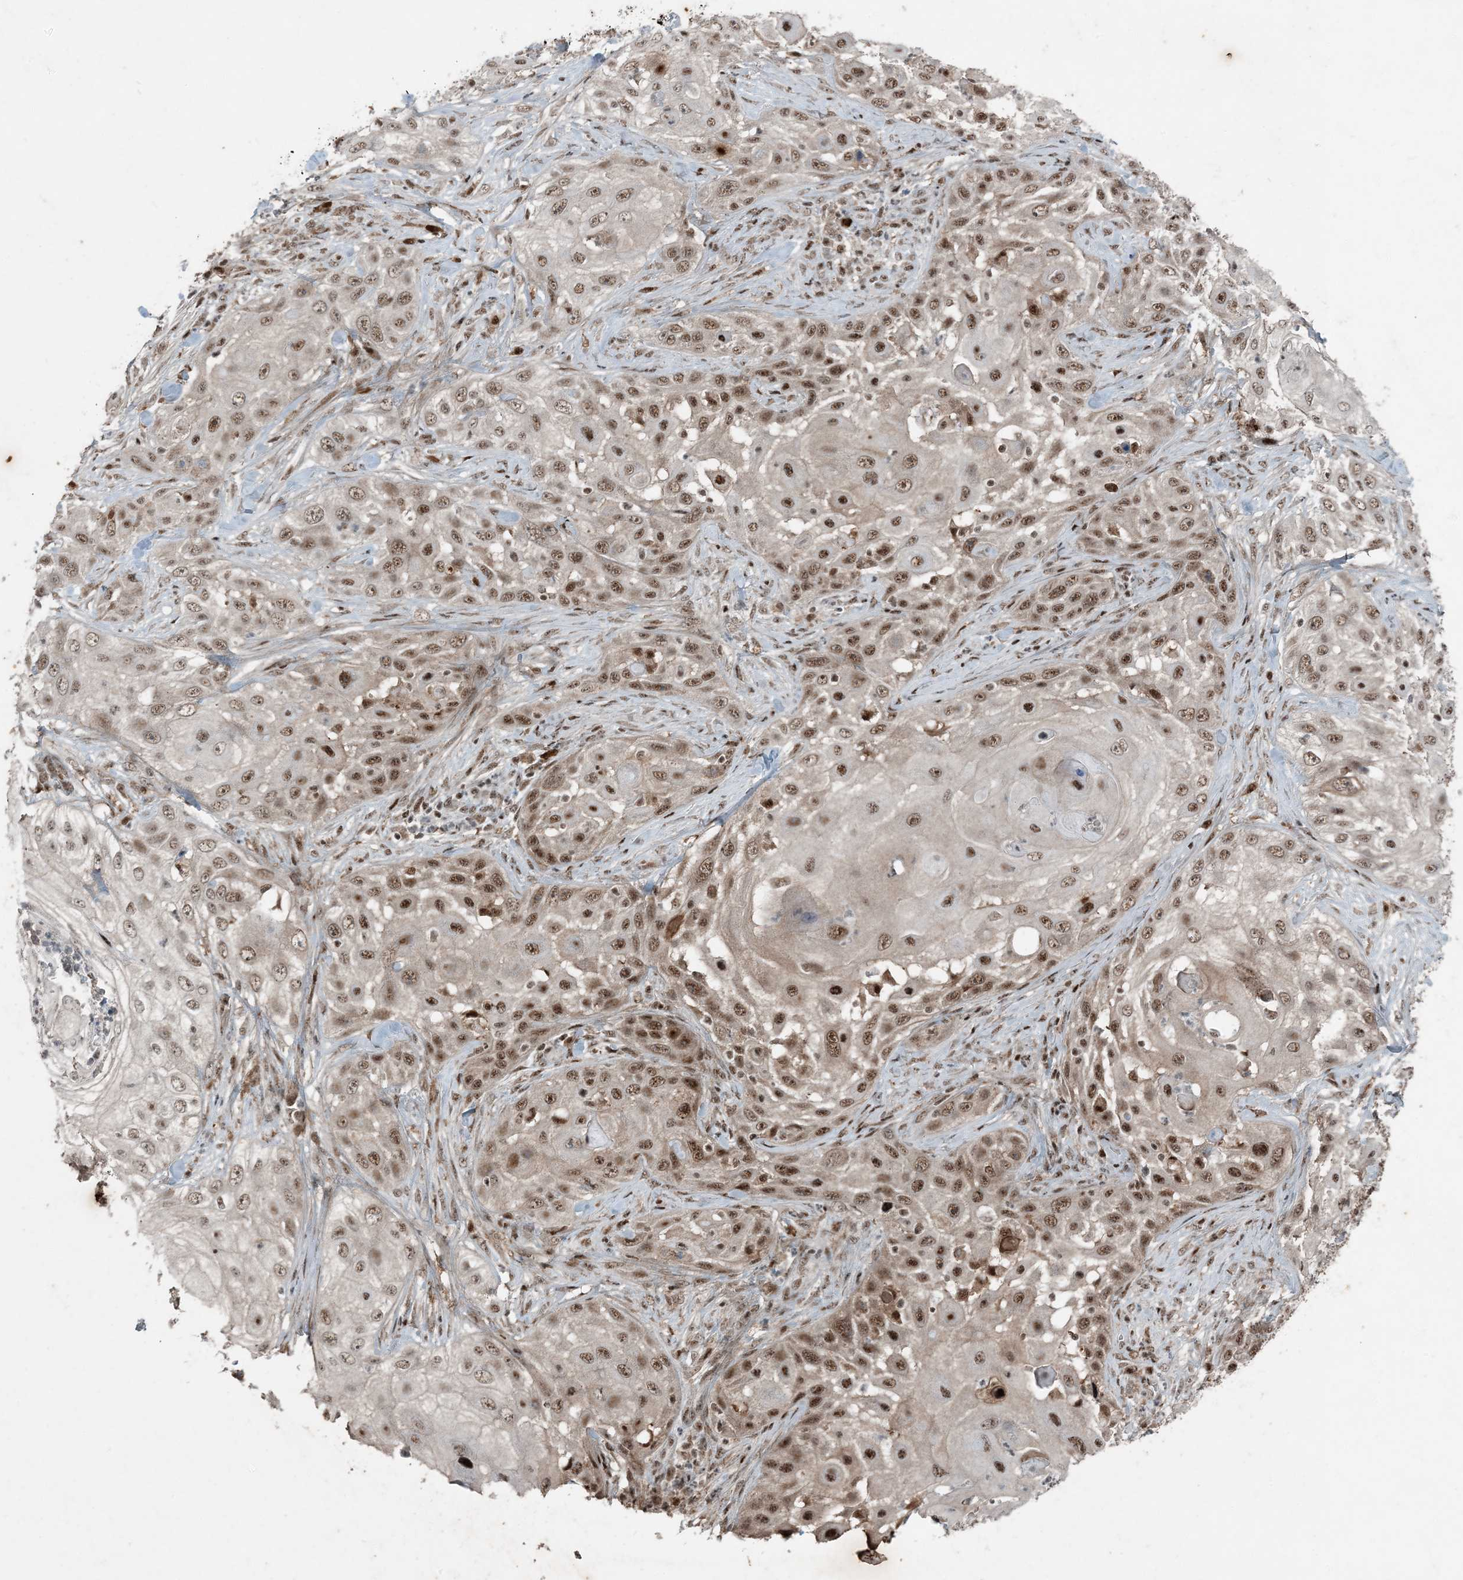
{"staining": {"intensity": "moderate", "quantity": ">75%", "location": "nuclear"}, "tissue": "skin cancer", "cell_type": "Tumor cells", "image_type": "cancer", "snomed": [{"axis": "morphology", "description": "Squamous cell carcinoma, NOS"}, {"axis": "topography", "description": "Skin"}], "caption": "Squamous cell carcinoma (skin) stained with DAB (3,3'-diaminobenzidine) immunohistochemistry (IHC) exhibits medium levels of moderate nuclear positivity in about >75% of tumor cells. Nuclei are stained in blue.", "gene": "TADA2B", "patient": {"sex": "female", "age": 44}}